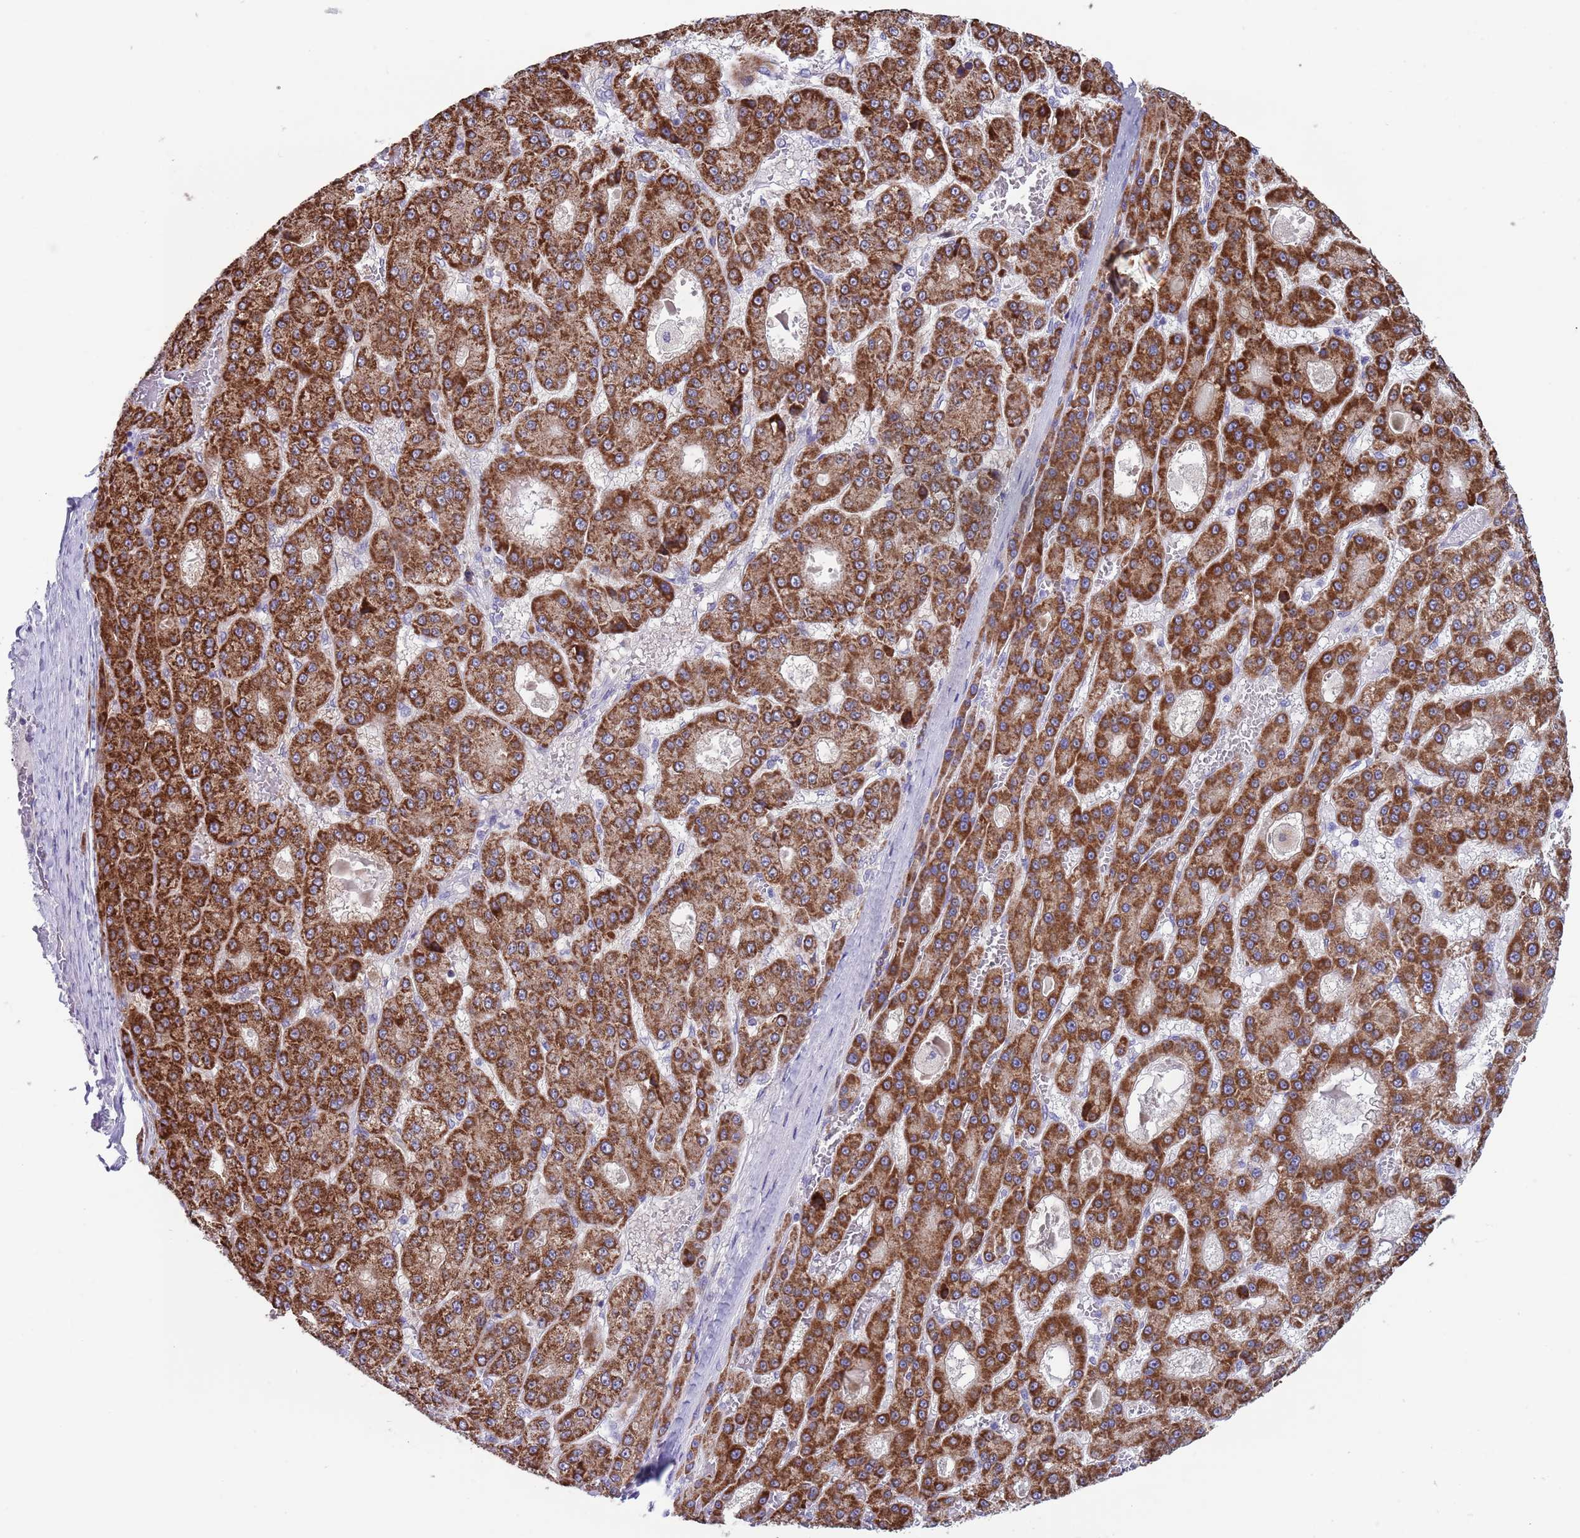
{"staining": {"intensity": "strong", "quantity": ">75%", "location": "cytoplasmic/membranous"}, "tissue": "liver cancer", "cell_type": "Tumor cells", "image_type": "cancer", "snomed": [{"axis": "morphology", "description": "Carcinoma, Hepatocellular, NOS"}, {"axis": "topography", "description": "Liver"}], "caption": "High-power microscopy captured an immunohistochemistry (IHC) micrograph of liver cancer, revealing strong cytoplasmic/membranous expression in about >75% of tumor cells.", "gene": "SPIRE2", "patient": {"sex": "male", "age": 70}}